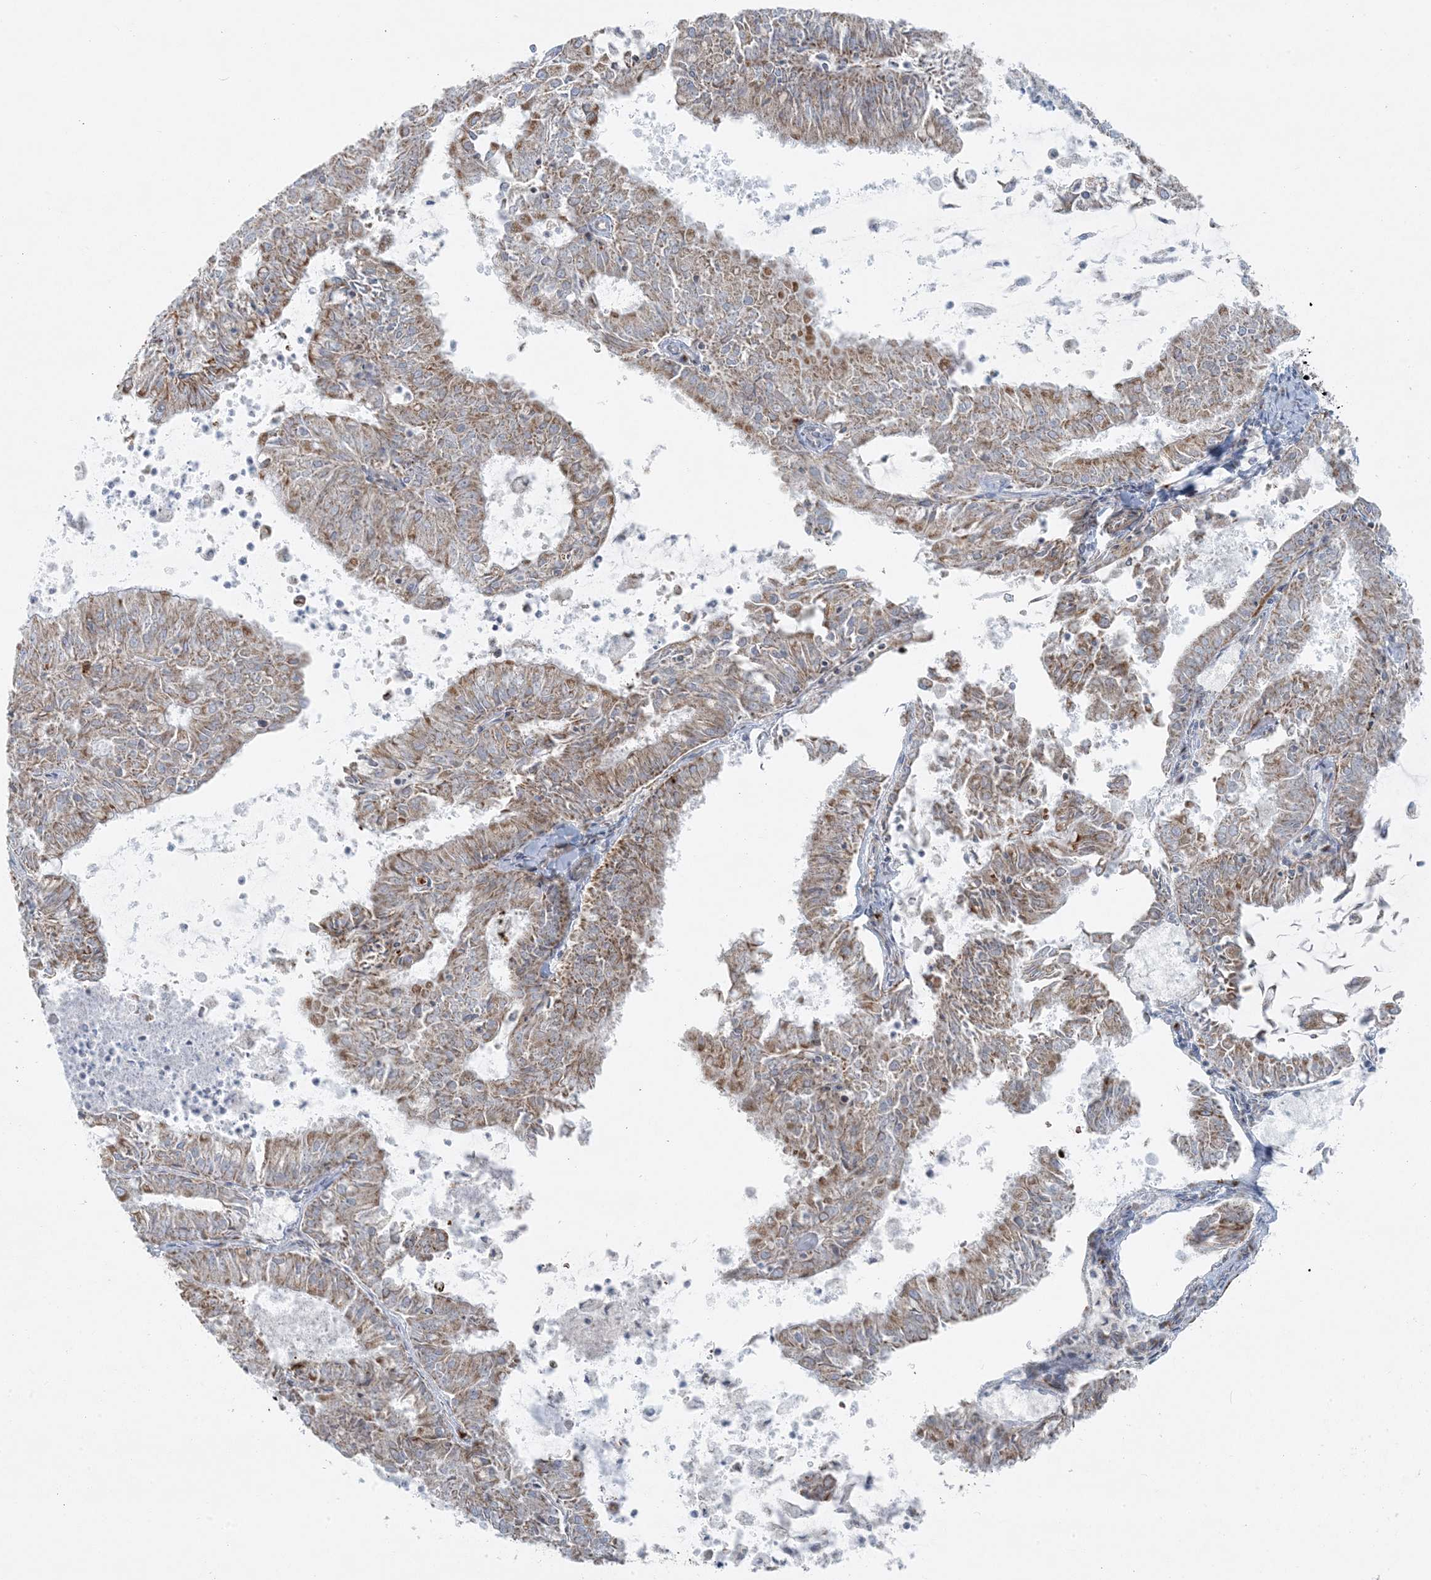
{"staining": {"intensity": "weak", "quantity": ">75%", "location": "cytoplasmic/membranous"}, "tissue": "endometrial cancer", "cell_type": "Tumor cells", "image_type": "cancer", "snomed": [{"axis": "morphology", "description": "Adenocarcinoma, NOS"}, {"axis": "topography", "description": "Endometrium"}], "caption": "High-power microscopy captured an immunohistochemistry micrograph of endometrial adenocarcinoma, revealing weak cytoplasmic/membranous expression in approximately >75% of tumor cells. Using DAB (brown) and hematoxylin (blue) stains, captured at high magnification using brightfield microscopy.", "gene": "PIK3R4", "patient": {"sex": "female", "age": 57}}